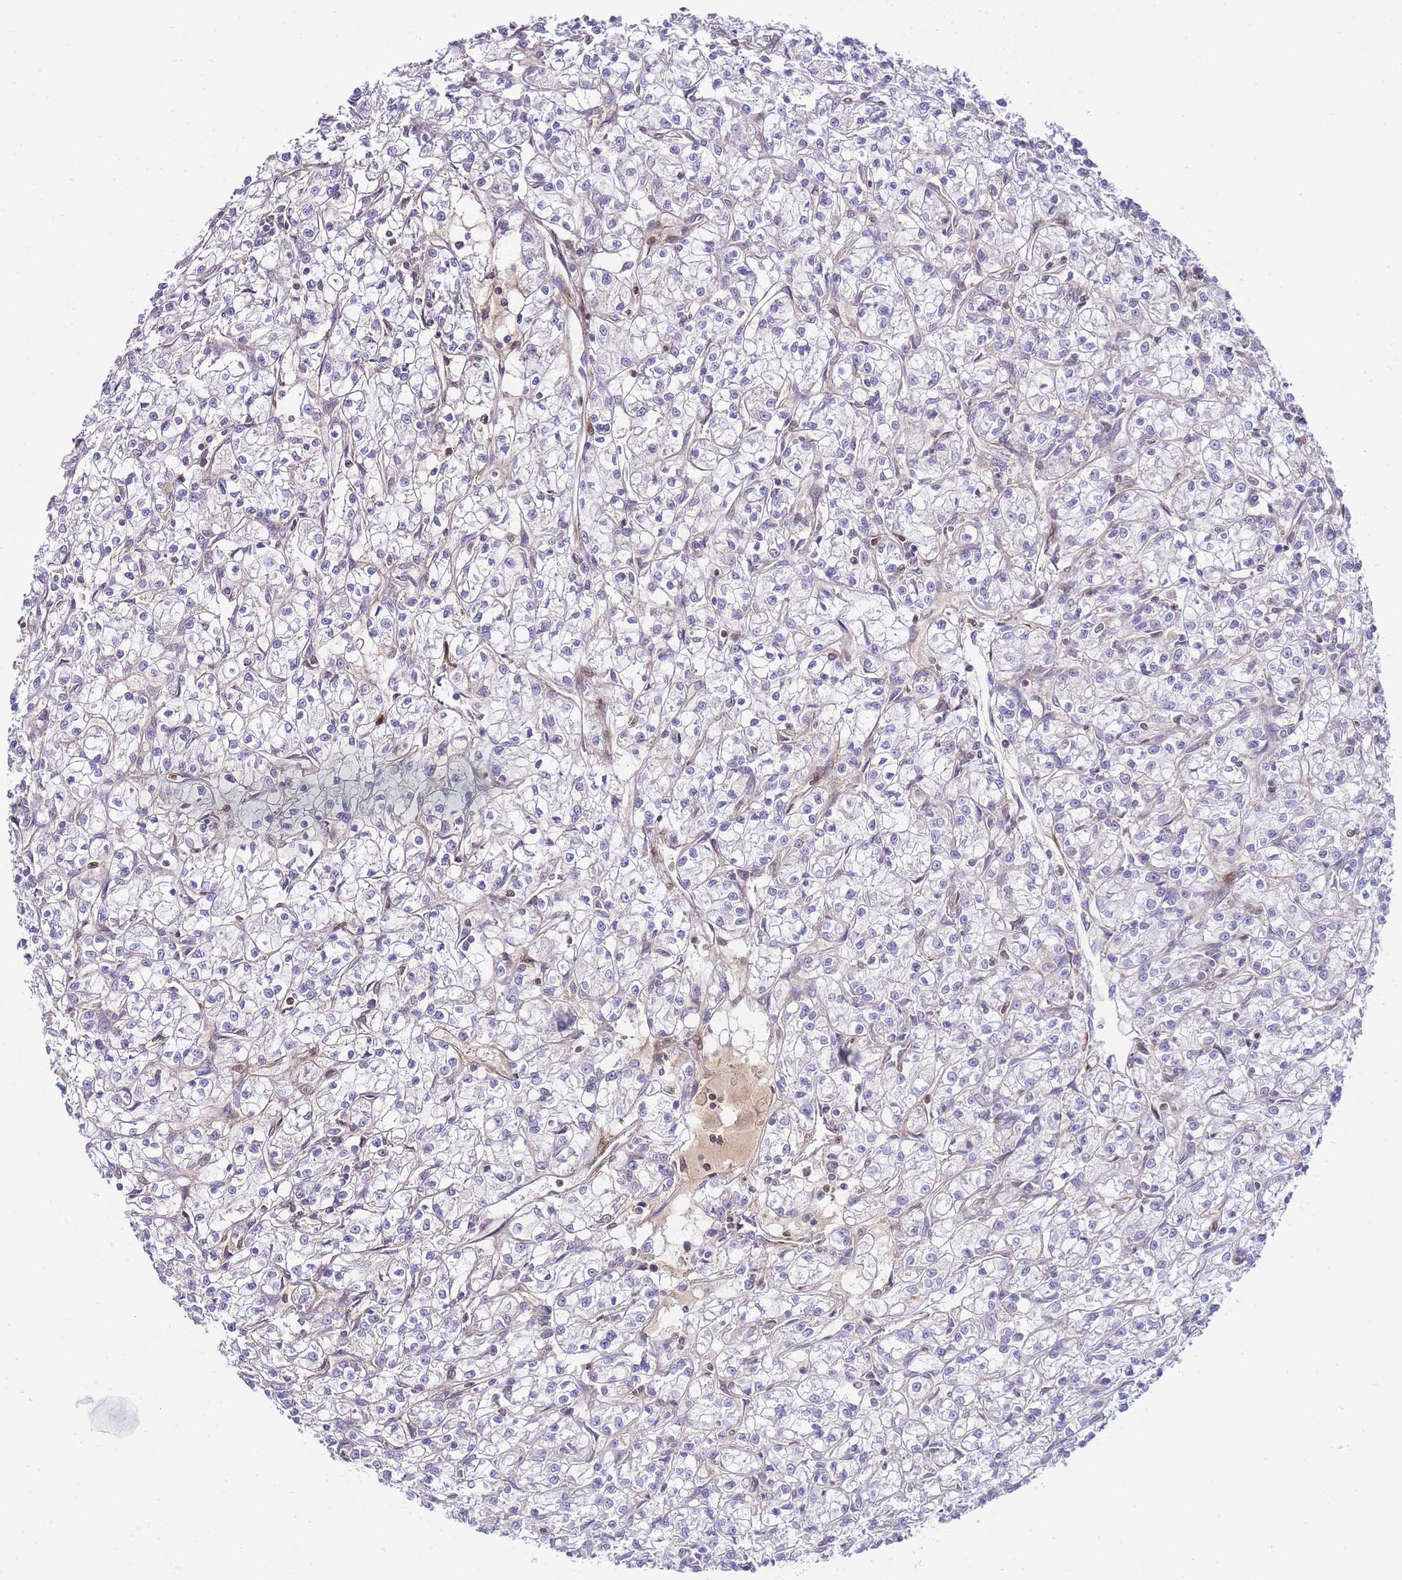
{"staining": {"intensity": "negative", "quantity": "none", "location": "none"}, "tissue": "renal cancer", "cell_type": "Tumor cells", "image_type": "cancer", "snomed": [{"axis": "morphology", "description": "Adenocarcinoma, NOS"}, {"axis": "topography", "description": "Kidney"}], "caption": "High power microscopy image of an immunohistochemistry (IHC) histopathology image of renal cancer, revealing no significant staining in tumor cells.", "gene": "FBN3", "patient": {"sex": "female", "age": 59}}